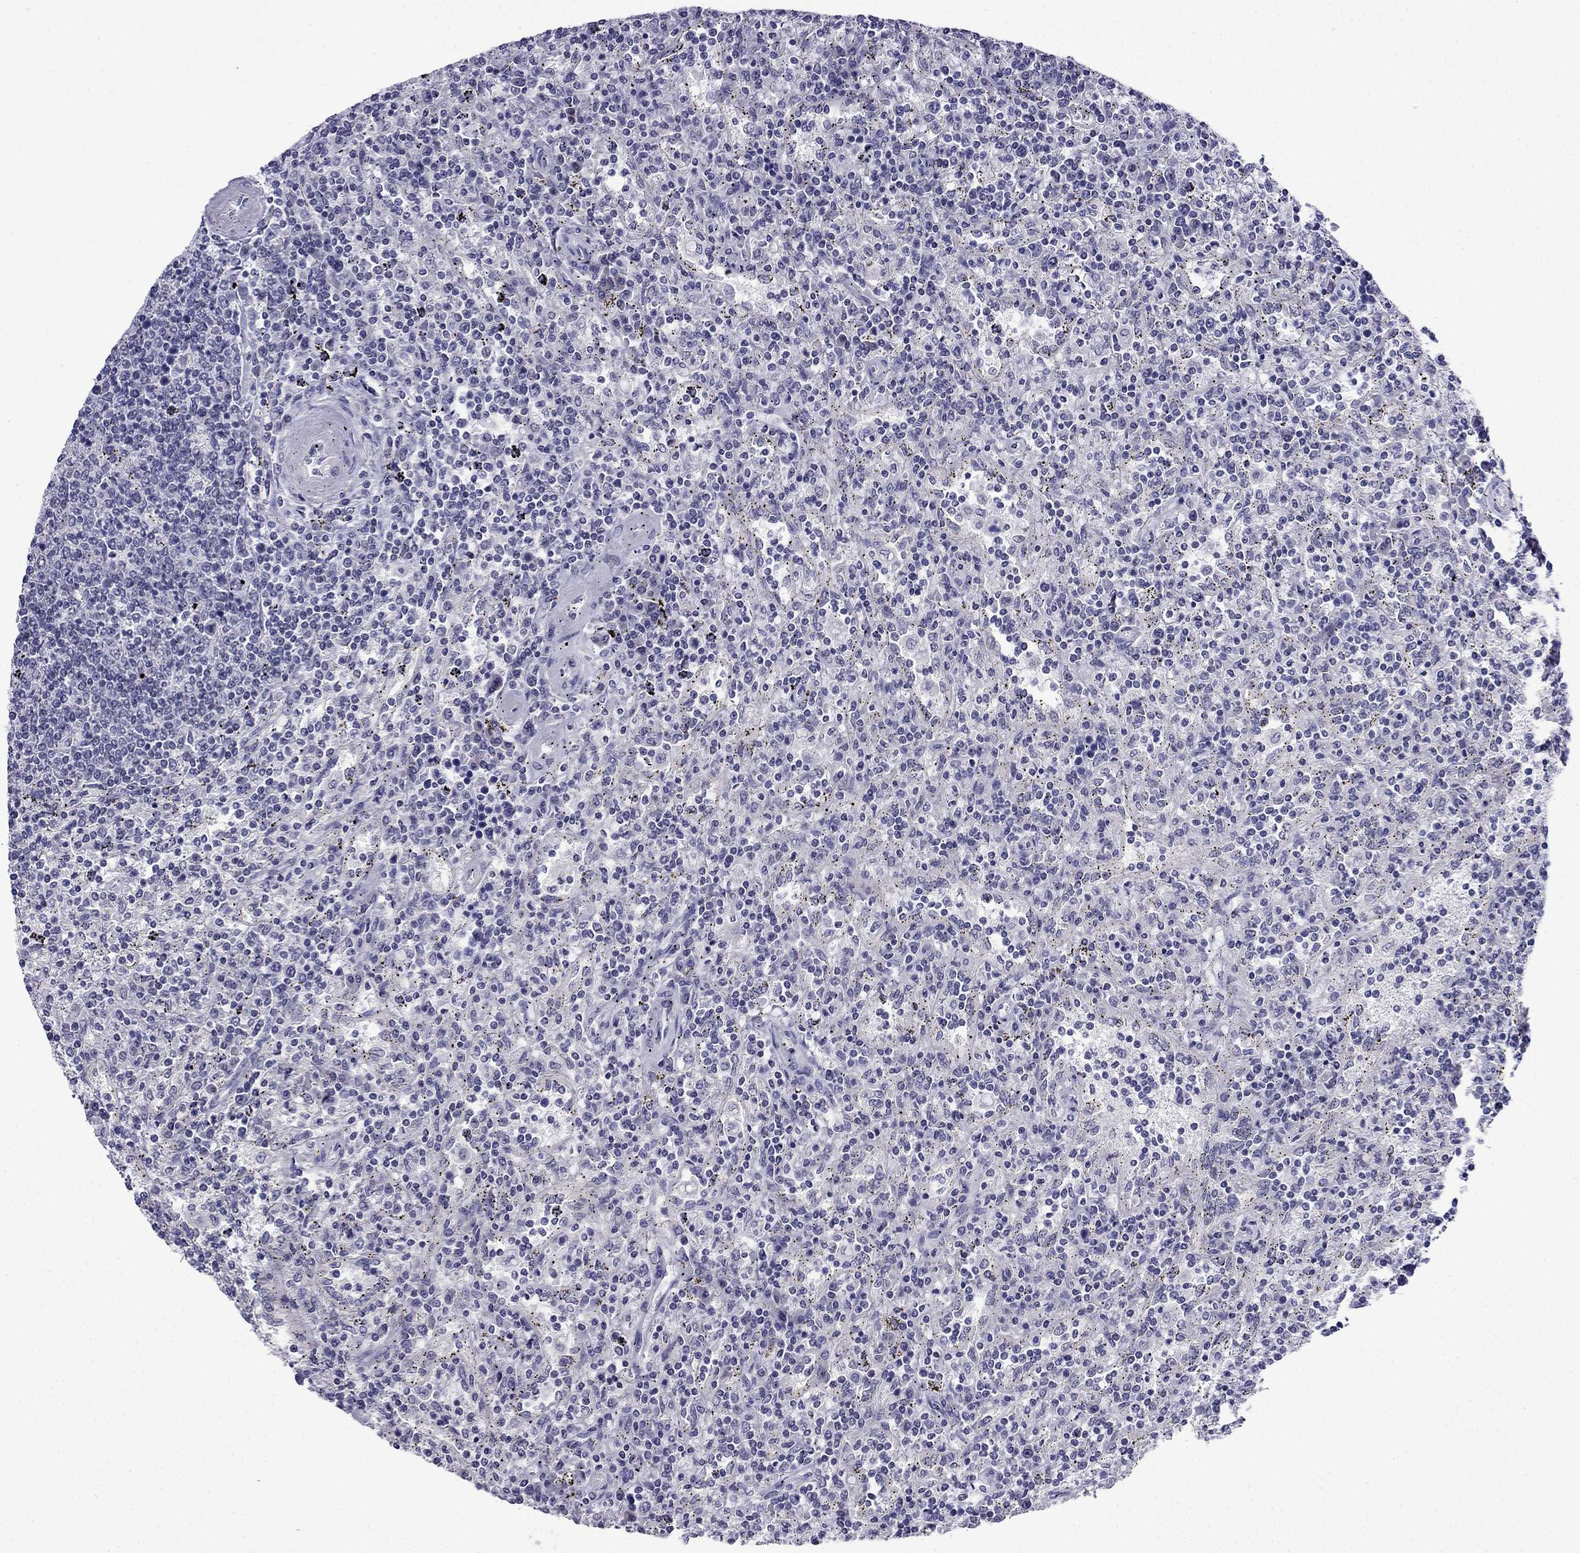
{"staining": {"intensity": "negative", "quantity": "none", "location": "none"}, "tissue": "lymphoma", "cell_type": "Tumor cells", "image_type": "cancer", "snomed": [{"axis": "morphology", "description": "Malignant lymphoma, non-Hodgkin's type, Low grade"}, {"axis": "topography", "description": "Lymph node"}], "caption": "Lymphoma was stained to show a protein in brown. There is no significant staining in tumor cells.", "gene": "POM121L12", "patient": {"sex": "male", "age": 52}}